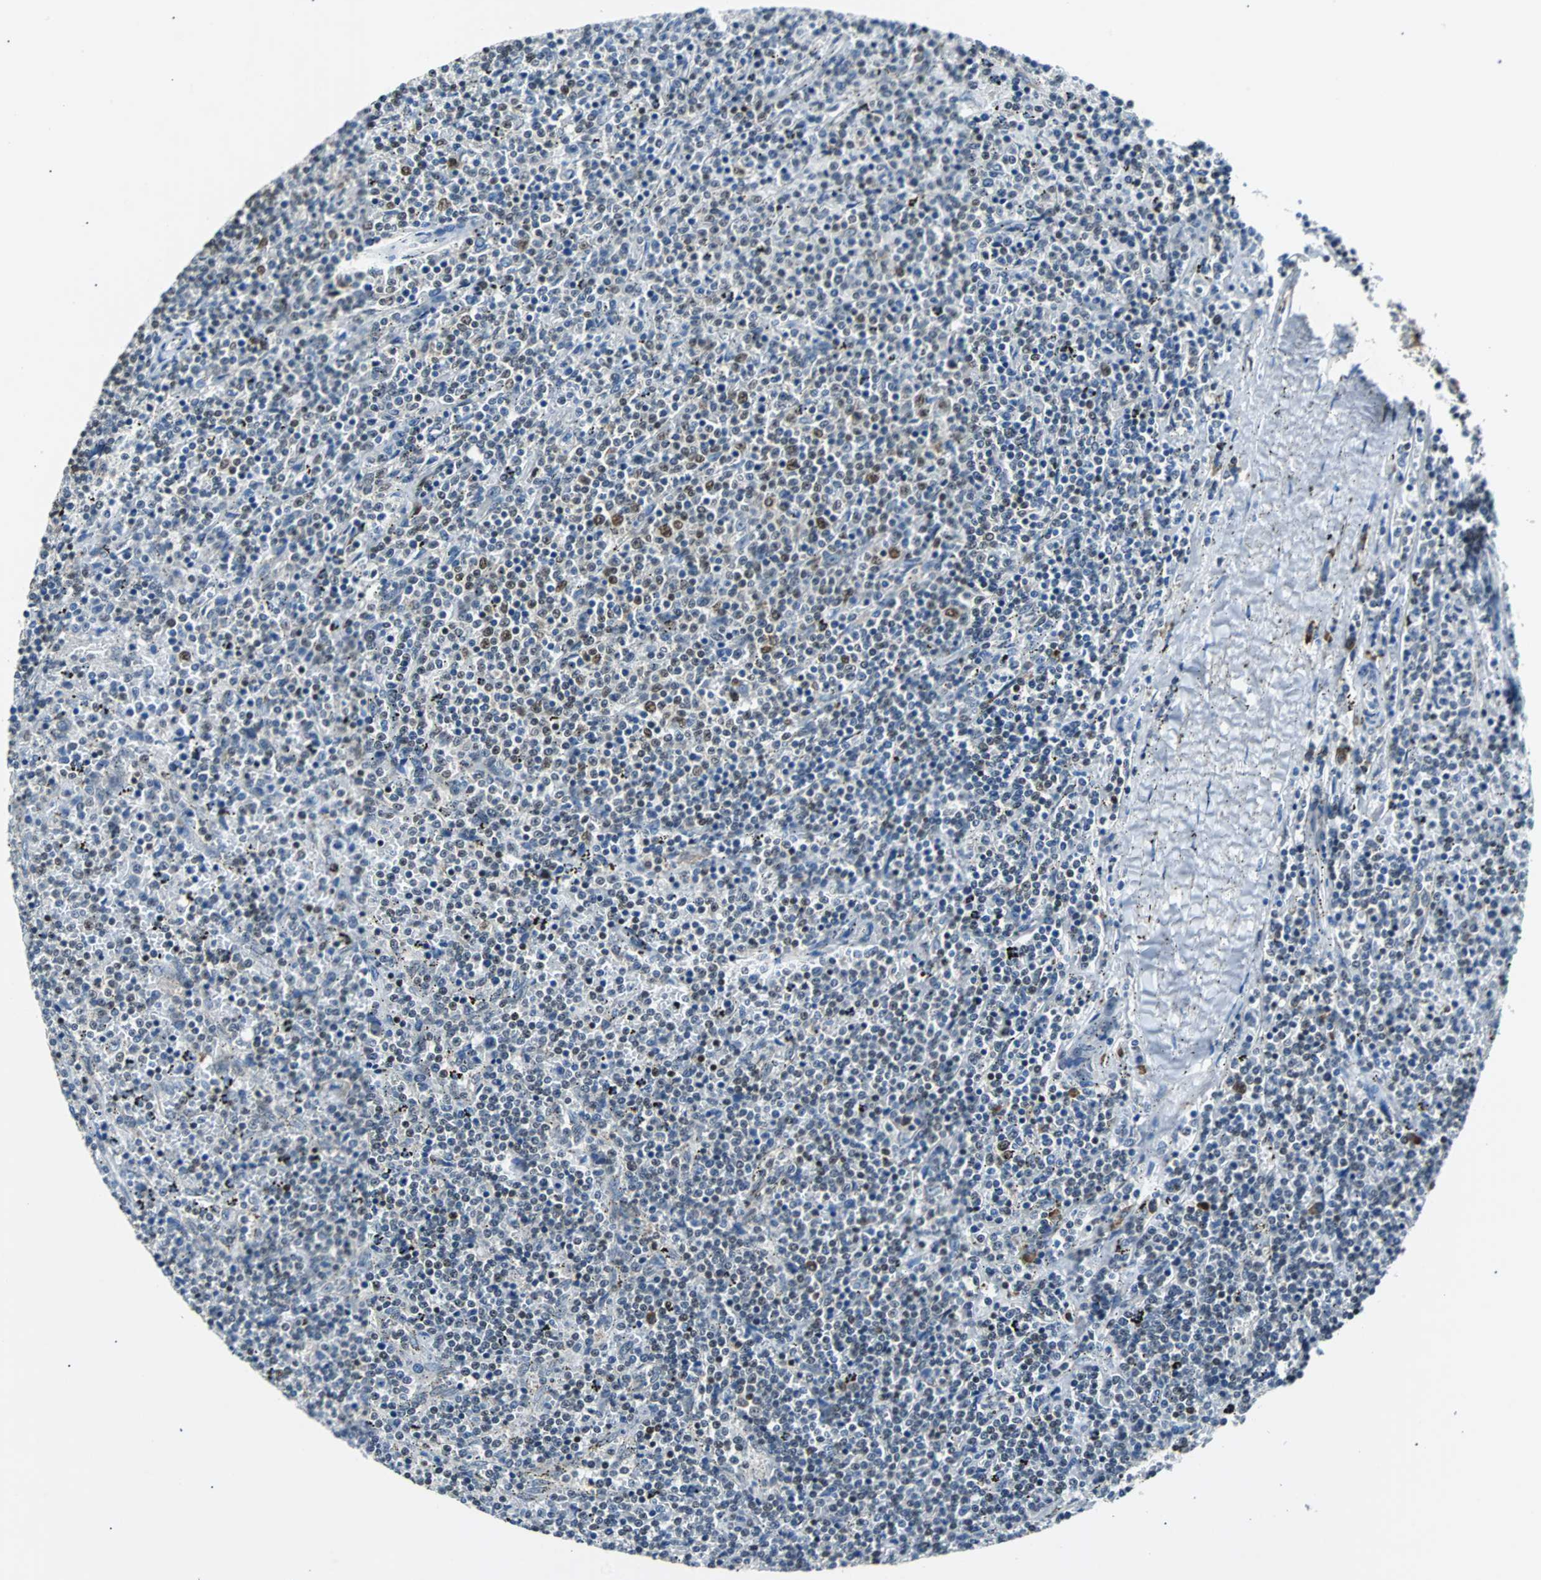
{"staining": {"intensity": "weak", "quantity": "<25%", "location": "nuclear"}, "tissue": "lymphoma", "cell_type": "Tumor cells", "image_type": "cancer", "snomed": [{"axis": "morphology", "description": "Malignant lymphoma, non-Hodgkin's type, Low grade"}, {"axis": "topography", "description": "Spleen"}], "caption": "IHC of low-grade malignant lymphoma, non-Hodgkin's type demonstrates no positivity in tumor cells. The staining was performed using DAB (3,3'-diaminobenzidine) to visualize the protein expression in brown, while the nuclei were stained in blue with hematoxylin (Magnification: 20x).", "gene": "USP28", "patient": {"sex": "female", "age": 50}}